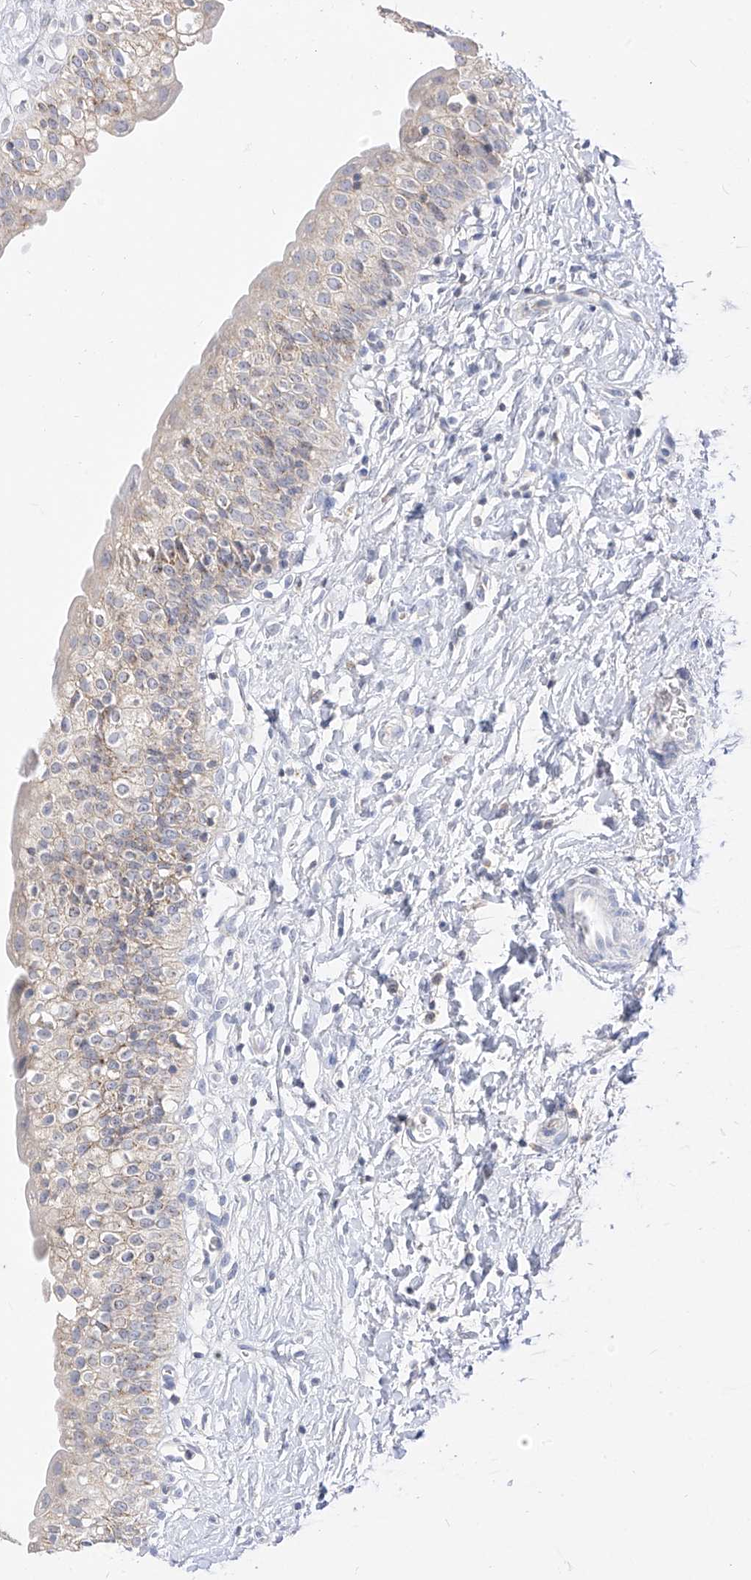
{"staining": {"intensity": "weak", "quantity": "<25%", "location": "cytoplasmic/membranous"}, "tissue": "urinary bladder", "cell_type": "Urothelial cells", "image_type": "normal", "snomed": [{"axis": "morphology", "description": "Normal tissue, NOS"}, {"axis": "topography", "description": "Urinary bladder"}], "caption": "A histopathology image of urinary bladder stained for a protein displays no brown staining in urothelial cells.", "gene": "RASA2", "patient": {"sex": "male", "age": 51}}